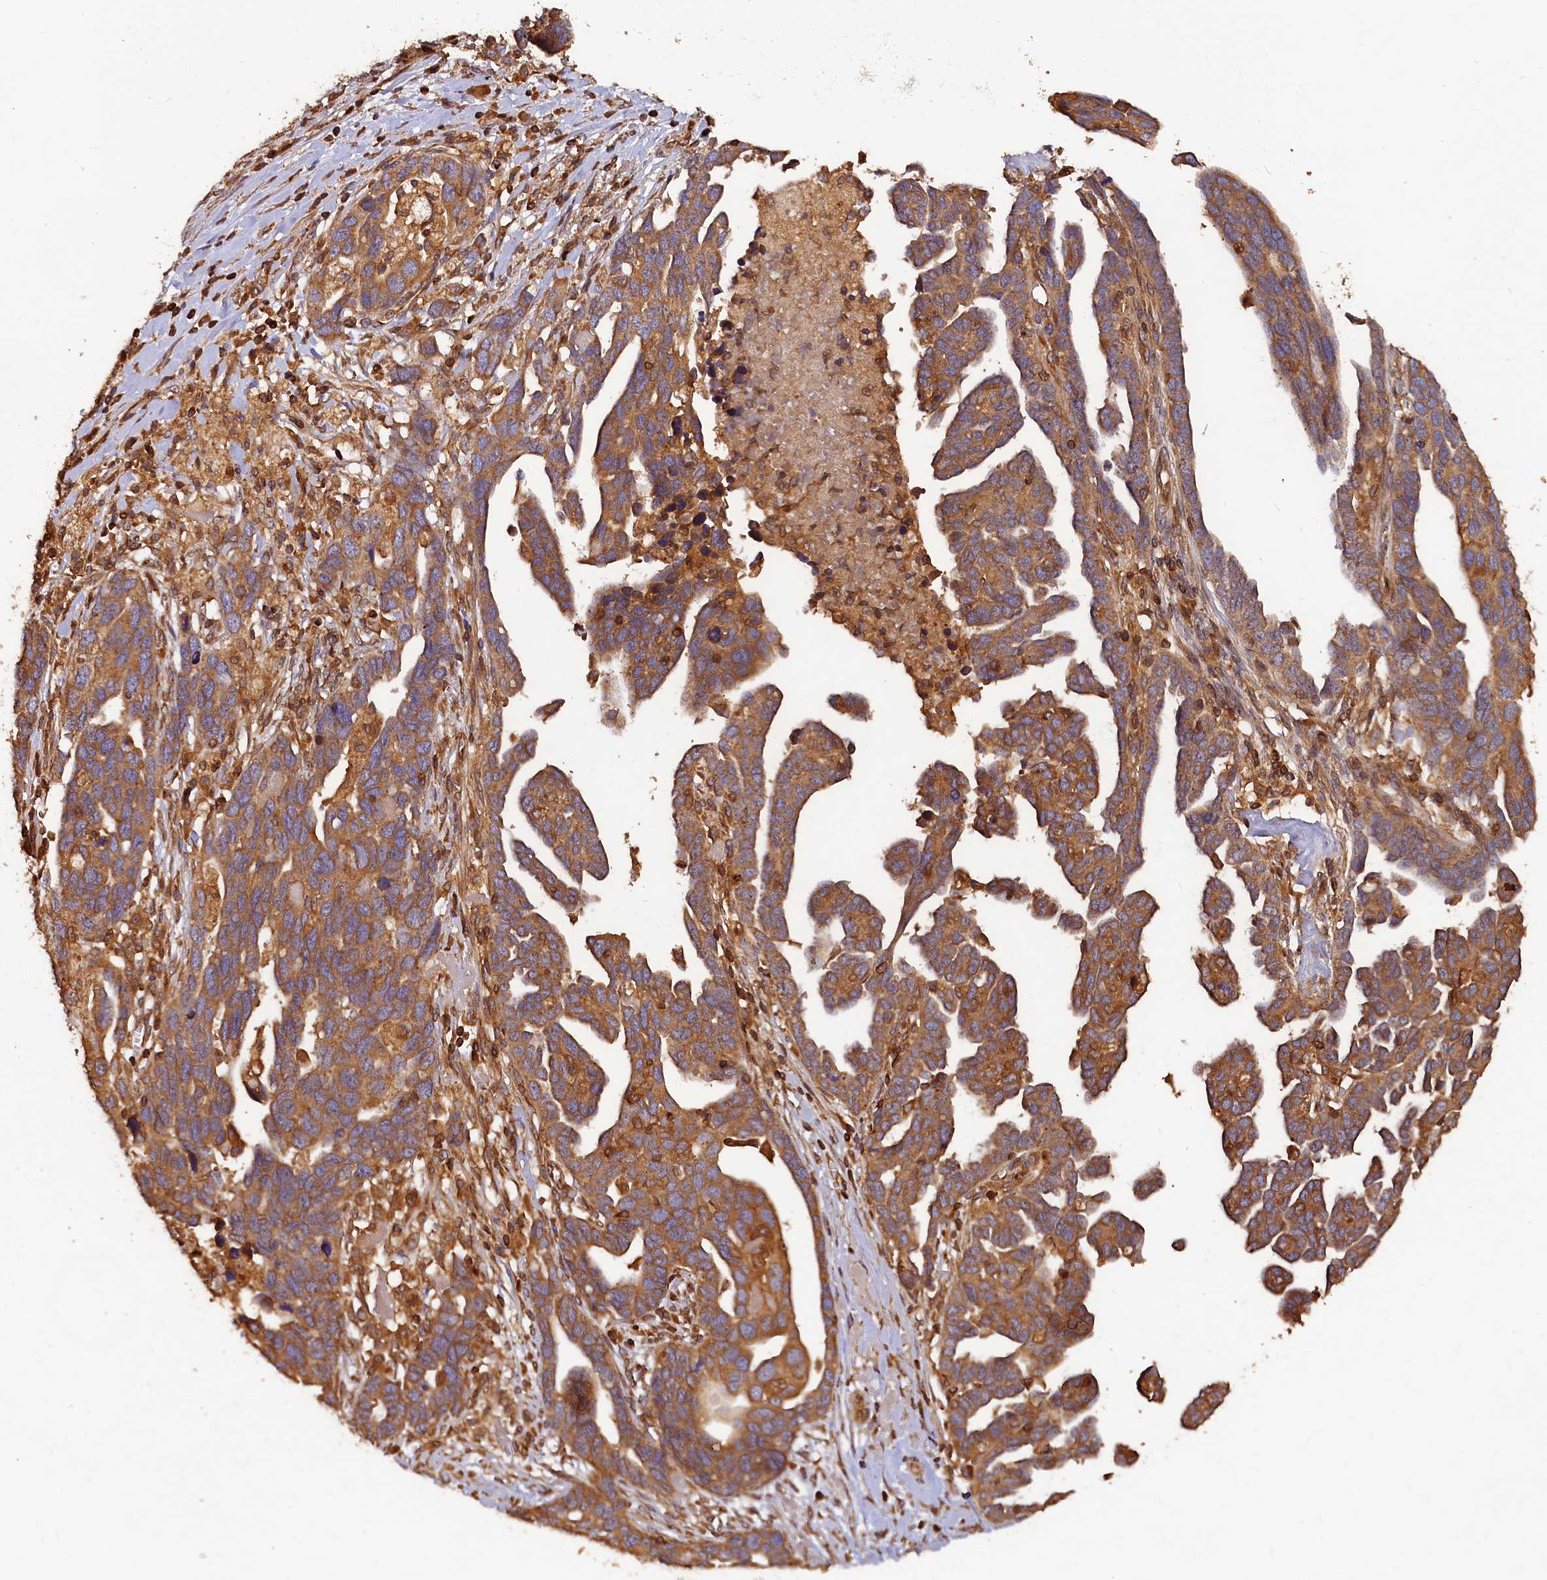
{"staining": {"intensity": "moderate", "quantity": ">75%", "location": "cytoplasmic/membranous"}, "tissue": "ovarian cancer", "cell_type": "Tumor cells", "image_type": "cancer", "snomed": [{"axis": "morphology", "description": "Cystadenocarcinoma, serous, NOS"}, {"axis": "topography", "description": "Ovary"}], "caption": "About >75% of tumor cells in human ovarian serous cystadenocarcinoma display moderate cytoplasmic/membranous protein staining as visualized by brown immunohistochemical staining.", "gene": "HMOX2", "patient": {"sex": "female", "age": 54}}